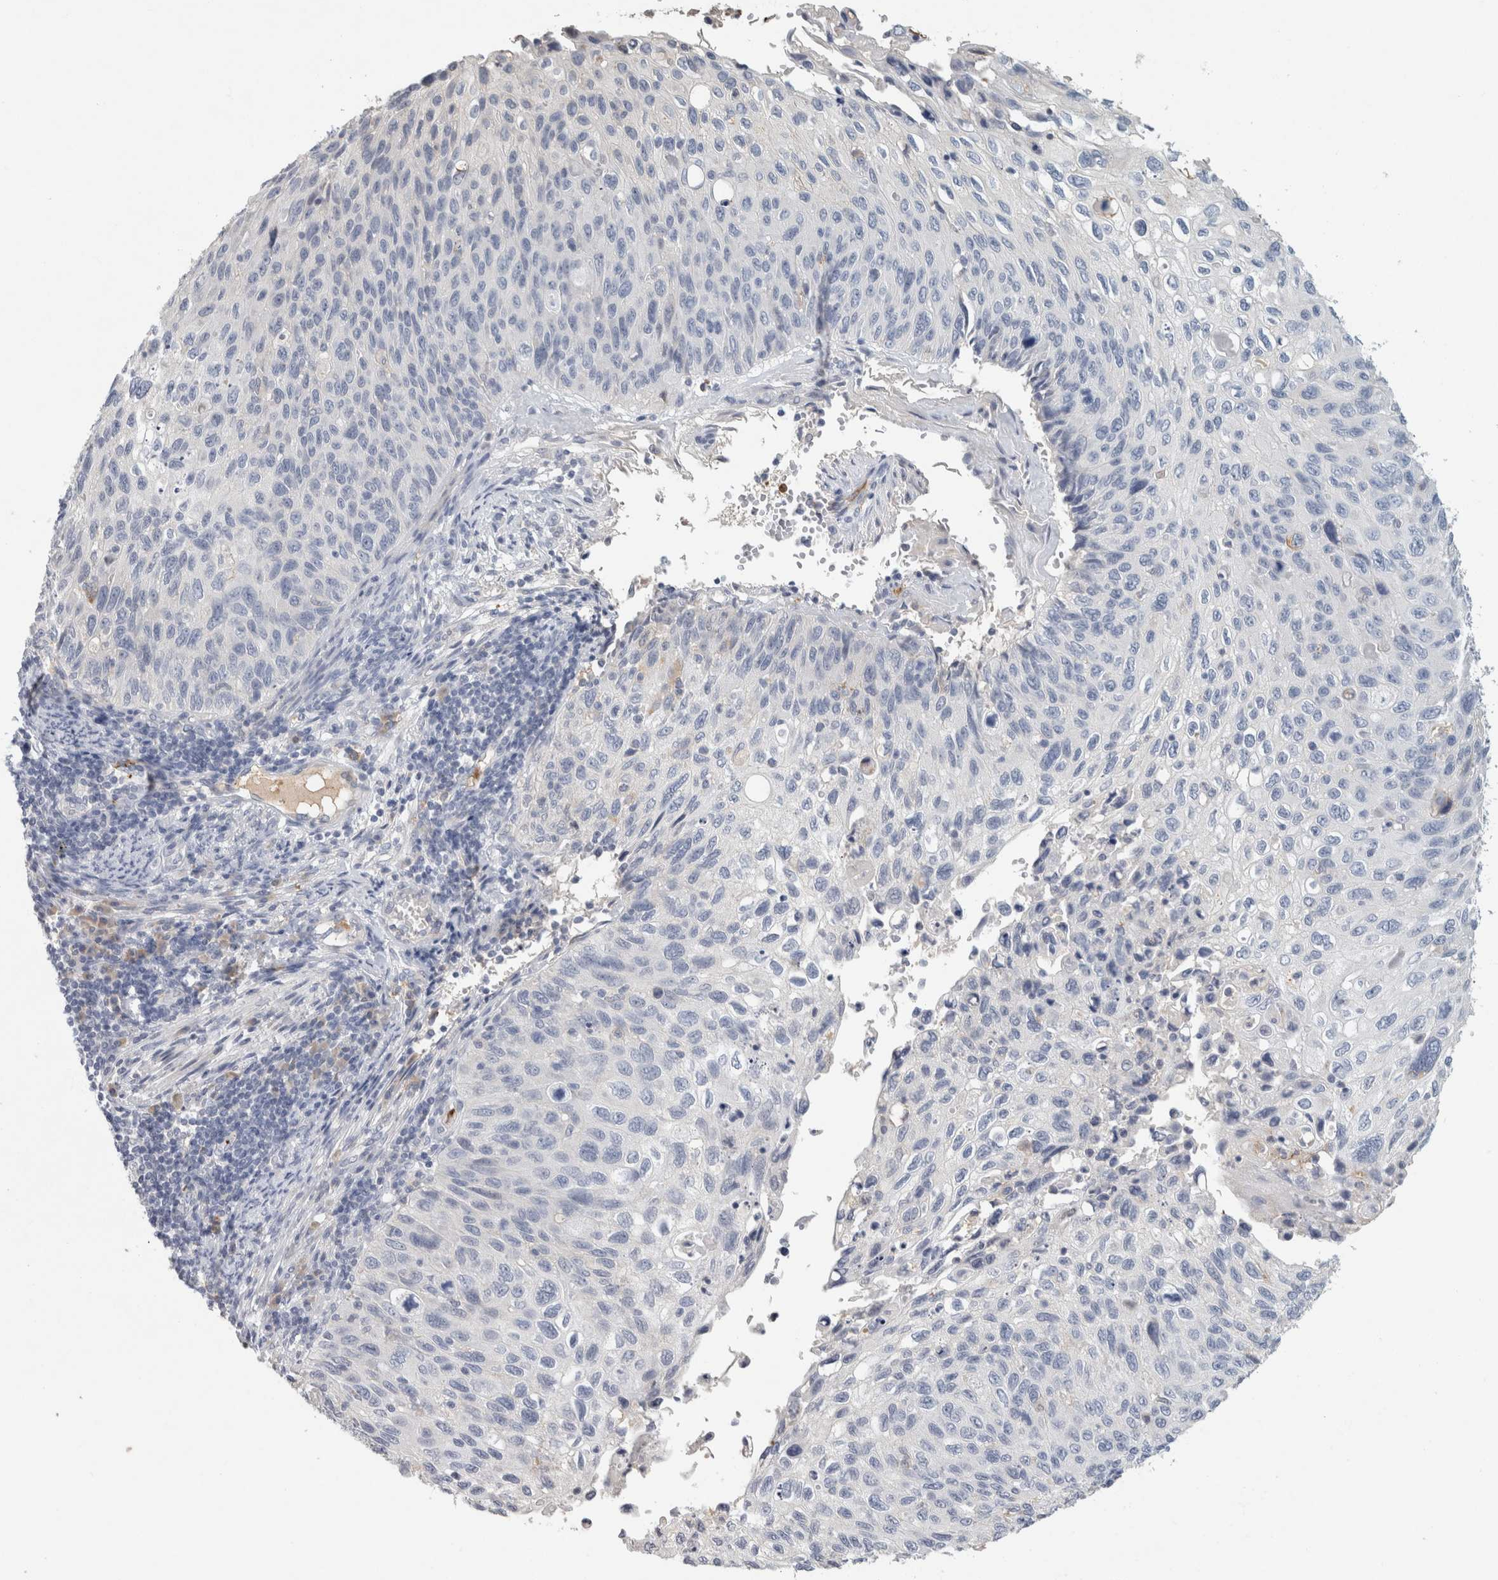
{"staining": {"intensity": "negative", "quantity": "none", "location": "none"}, "tissue": "cervical cancer", "cell_type": "Tumor cells", "image_type": "cancer", "snomed": [{"axis": "morphology", "description": "Squamous cell carcinoma, NOS"}, {"axis": "topography", "description": "Cervix"}], "caption": "A photomicrograph of cervical cancer stained for a protein displays no brown staining in tumor cells. (Brightfield microscopy of DAB (3,3'-diaminobenzidine) immunohistochemistry (IHC) at high magnification).", "gene": "CD36", "patient": {"sex": "female", "age": 70}}